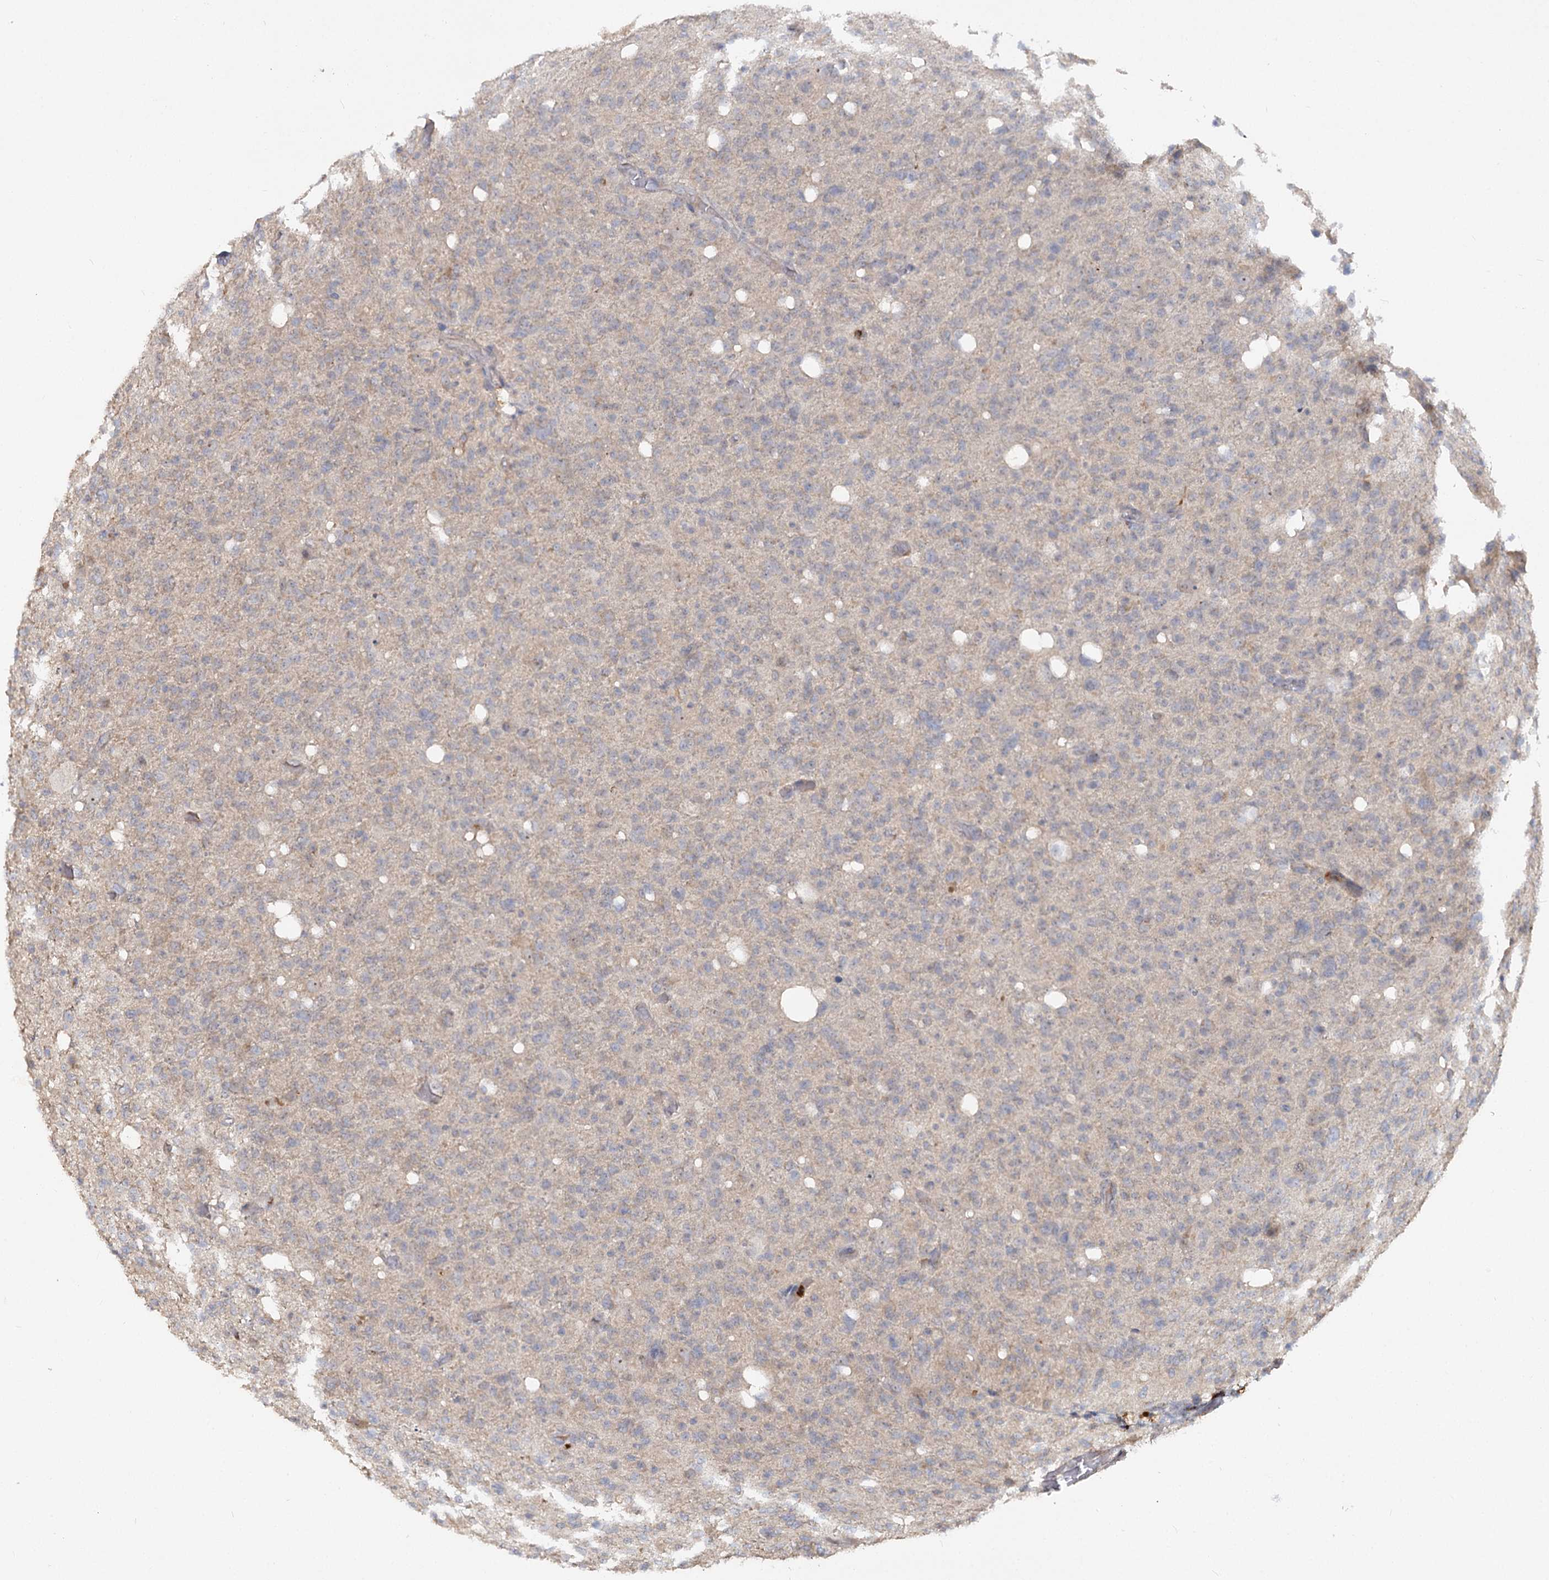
{"staining": {"intensity": "negative", "quantity": "none", "location": "none"}, "tissue": "glioma", "cell_type": "Tumor cells", "image_type": "cancer", "snomed": [{"axis": "morphology", "description": "Glioma, malignant, High grade"}, {"axis": "topography", "description": "Brain"}], "caption": "Human high-grade glioma (malignant) stained for a protein using immunohistochemistry (IHC) displays no staining in tumor cells.", "gene": "ANGPTL5", "patient": {"sex": "female", "age": 57}}